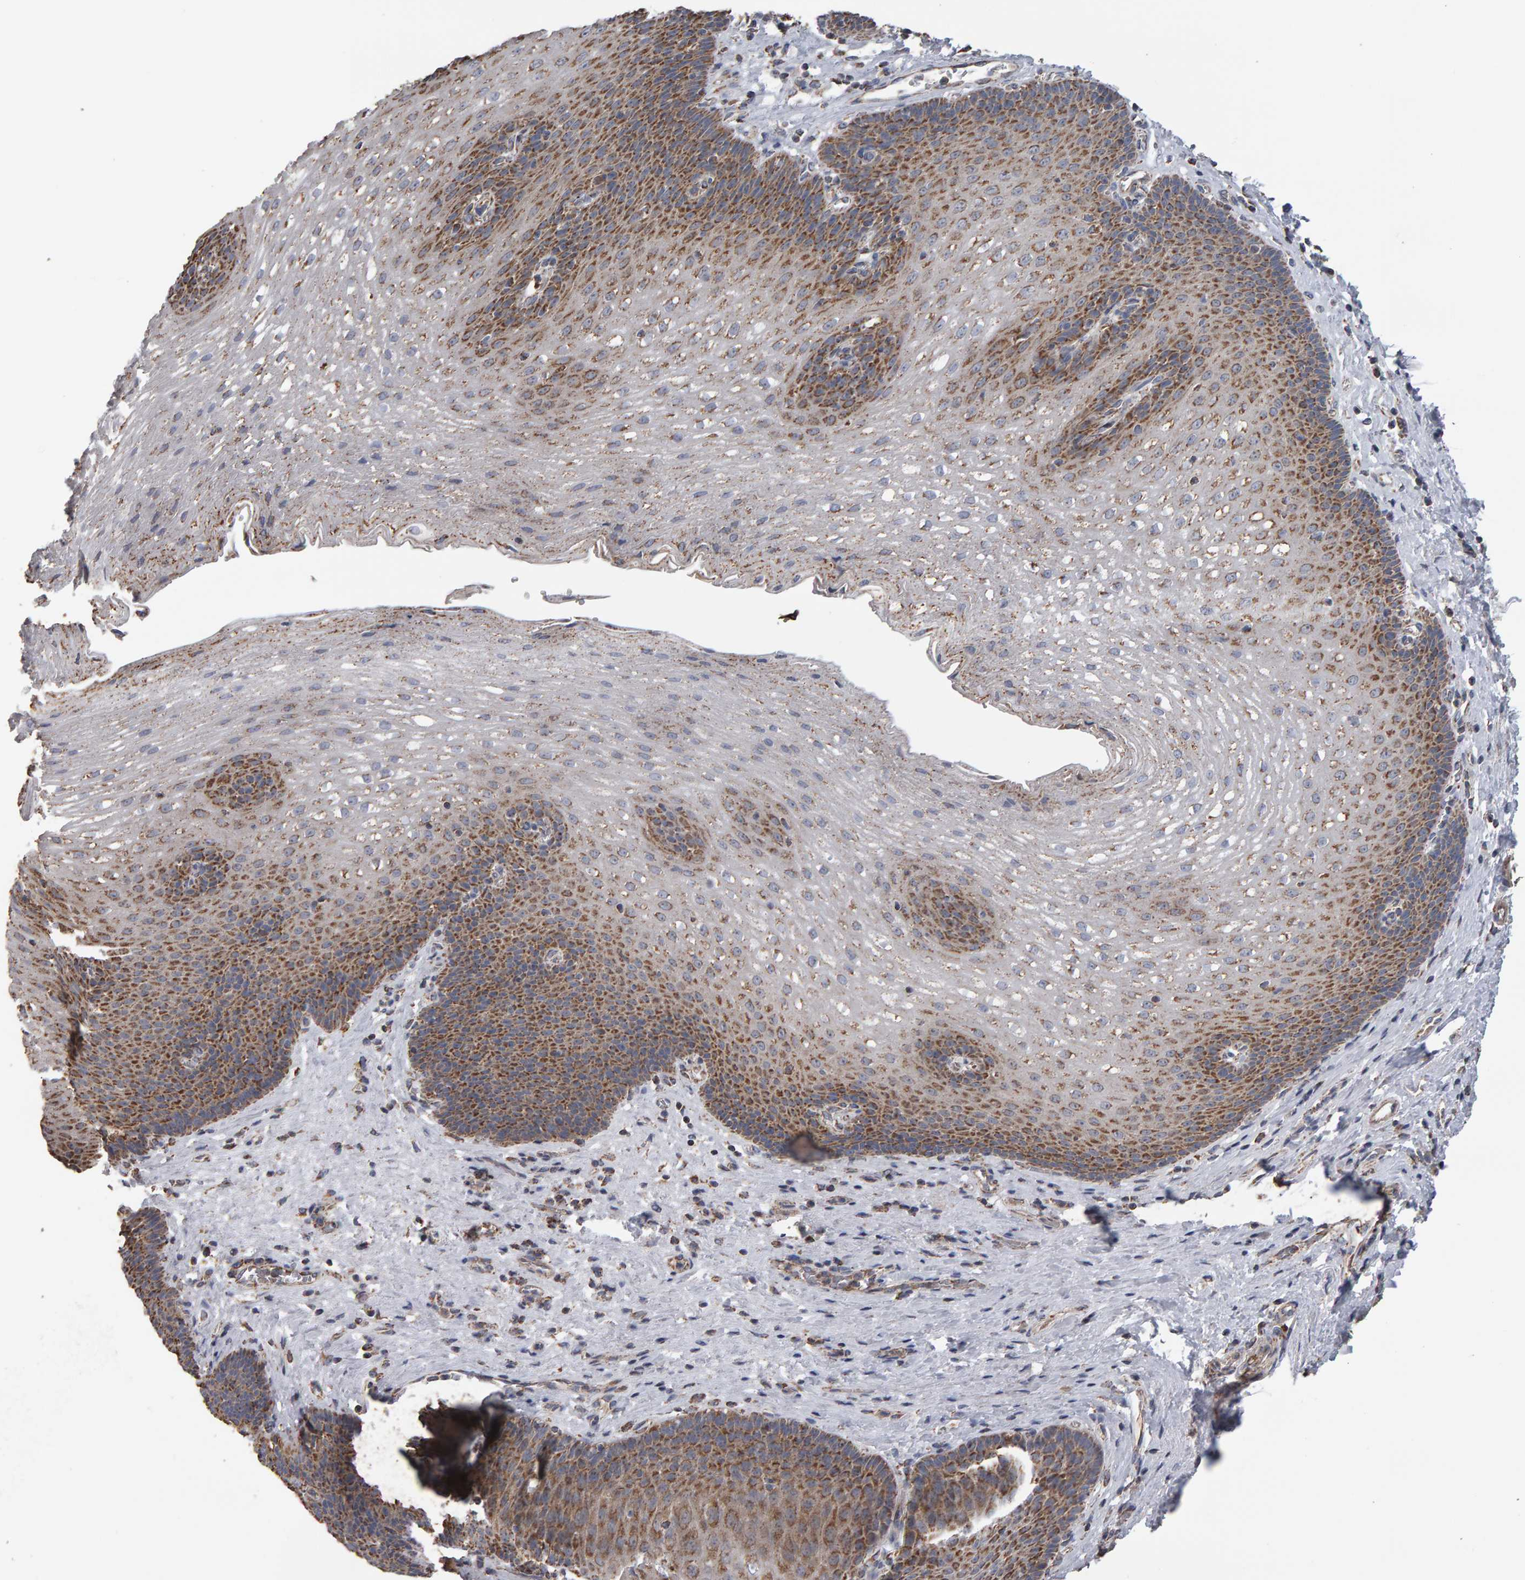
{"staining": {"intensity": "moderate", "quantity": ">75%", "location": "cytoplasmic/membranous"}, "tissue": "esophagus", "cell_type": "Squamous epithelial cells", "image_type": "normal", "snomed": [{"axis": "morphology", "description": "Normal tissue, NOS"}, {"axis": "topography", "description": "Esophagus"}], "caption": "DAB immunohistochemical staining of benign esophagus shows moderate cytoplasmic/membranous protein expression in about >75% of squamous epithelial cells.", "gene": "TOM1L1", "patient": {"sex": "male", "age": 48}}